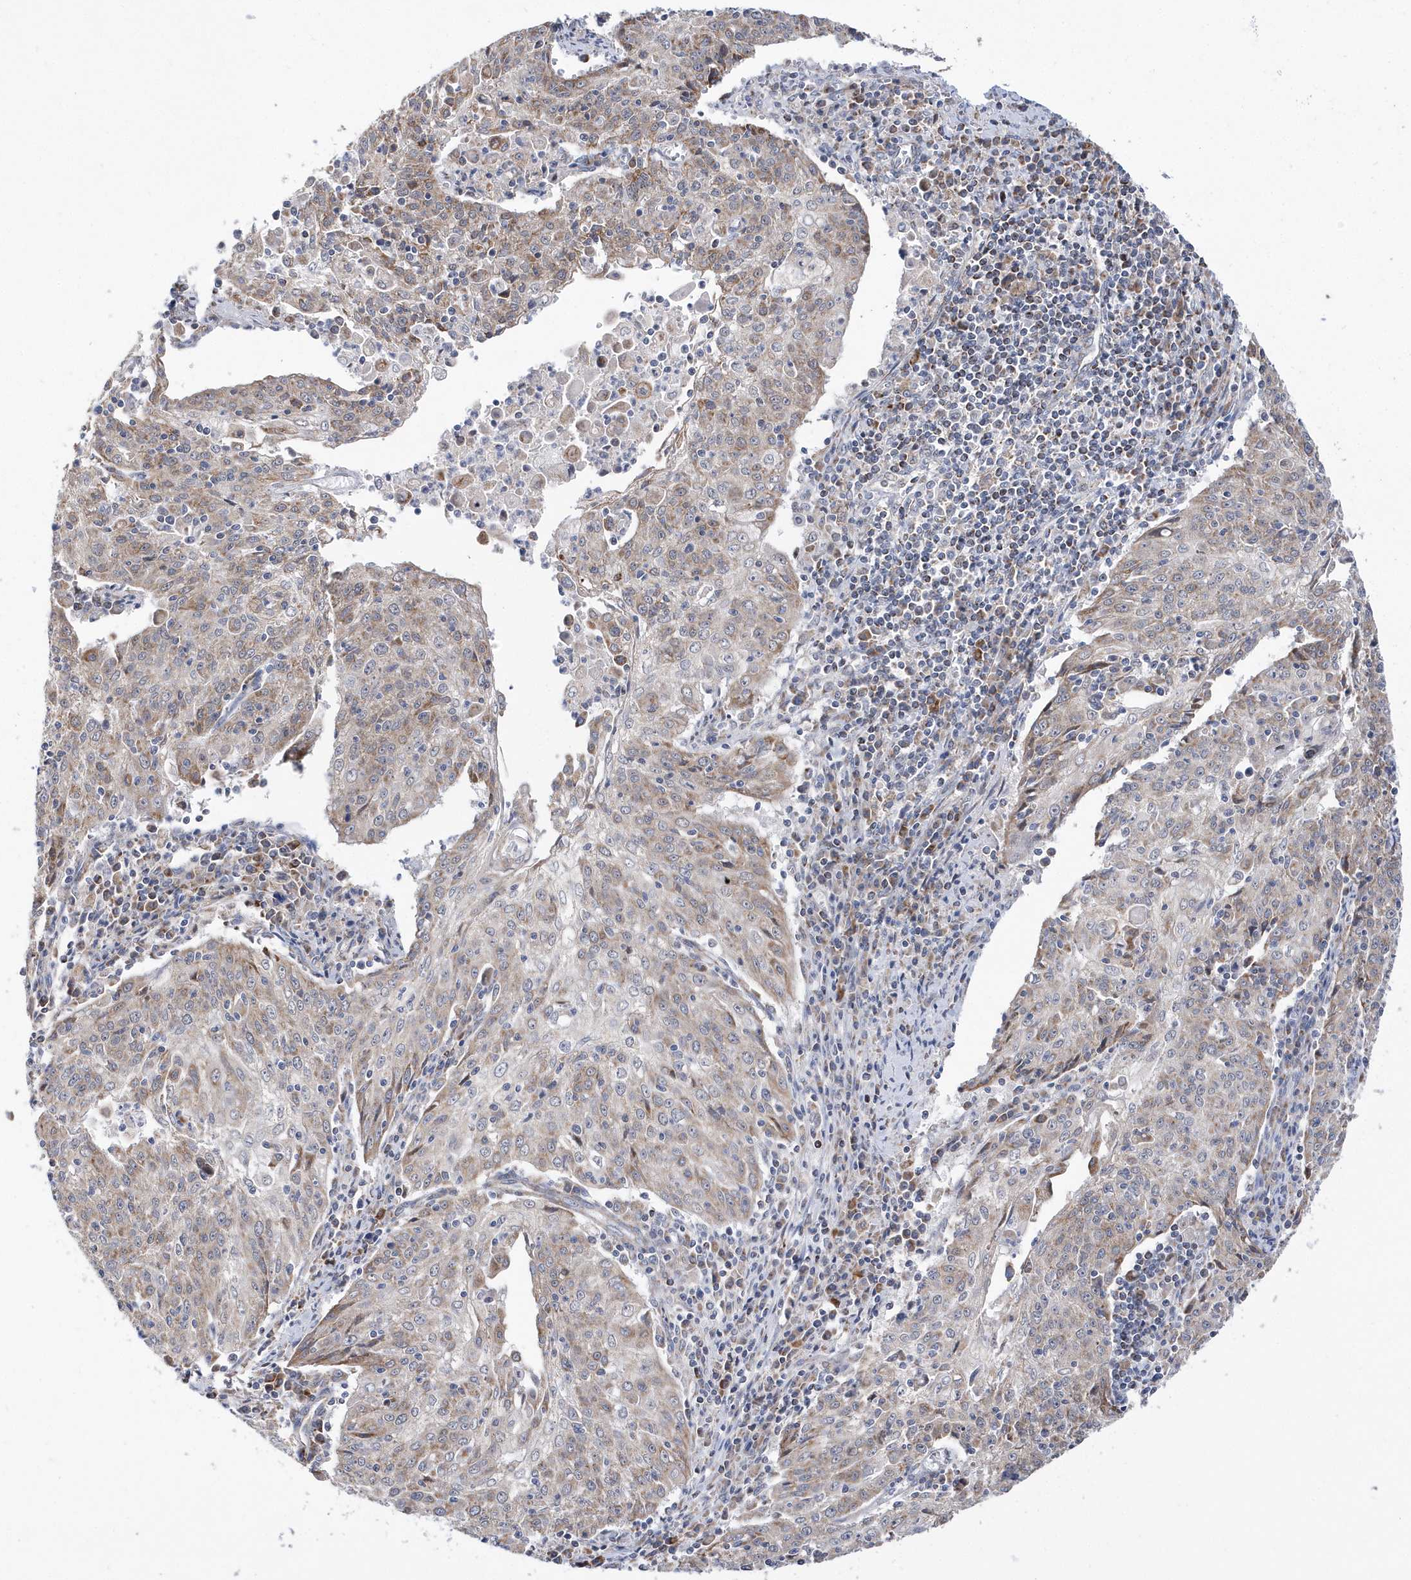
{"staining": {"intensity": "weak", "quantity": "<25%", "location": "cytoplasmic/membranous"}, "tissue": "cervical cancer", "cell_type": "Tumor cells", "image_type": "cancer", "snomed": [{"axis": "morphology", "description": "Squamous cell carcinoma, NOS"}, {"axis": "topography", "description": "Cervix"}], "caption": "Tumor cells are negative for brown protein staining in cervical squamous cell carcinoma.", "gene": "SPATA5", "patient": {"sex": "female", "age": 48}}